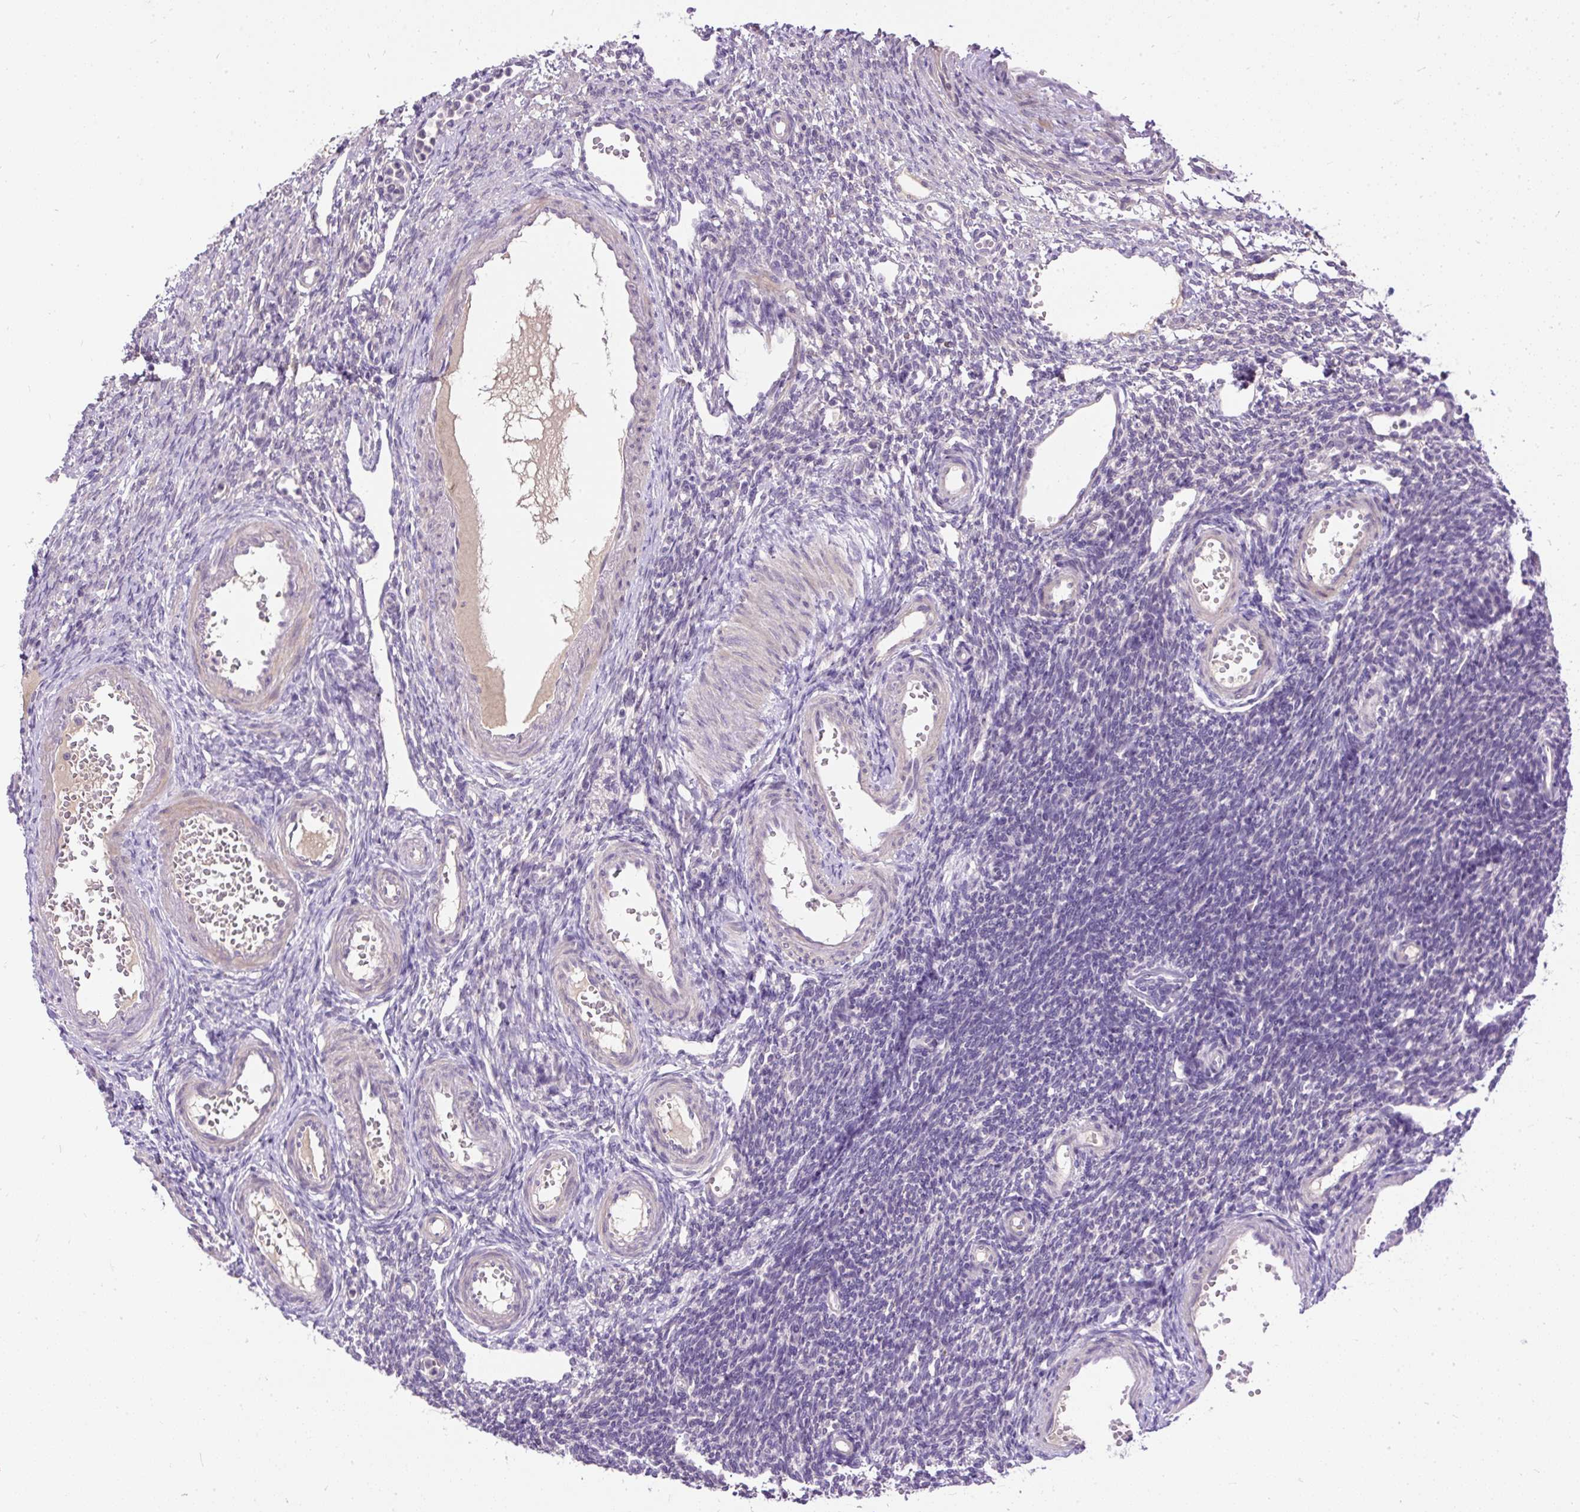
{"staining": {"intensity": "negative", "quantity": "none", "location": "none"}, "tissue": "ovary", "cell_type": "Follicle cells", "image_type": "normal", "snomed": [{"axis": "morphology", "description": "Normal tissue, NOS"}, {"axis": "morphology", "description": "Cyst, NOS"}, {"axis": "topography", "description": "Ovary"}], "caption": "DAB immunohistochemical staining of unremarkable ovary demonstrates no significant positivity in follicle cells. The staining was performed using DAB (3,3'-diaminobenzidine) to visualize the protein expression in brown, while the nuclei were stained in blue with hematoxylin (Magnification: 20x).", "gene": "KRTAP20", "patient": {"sex": "female", "age": 33}}